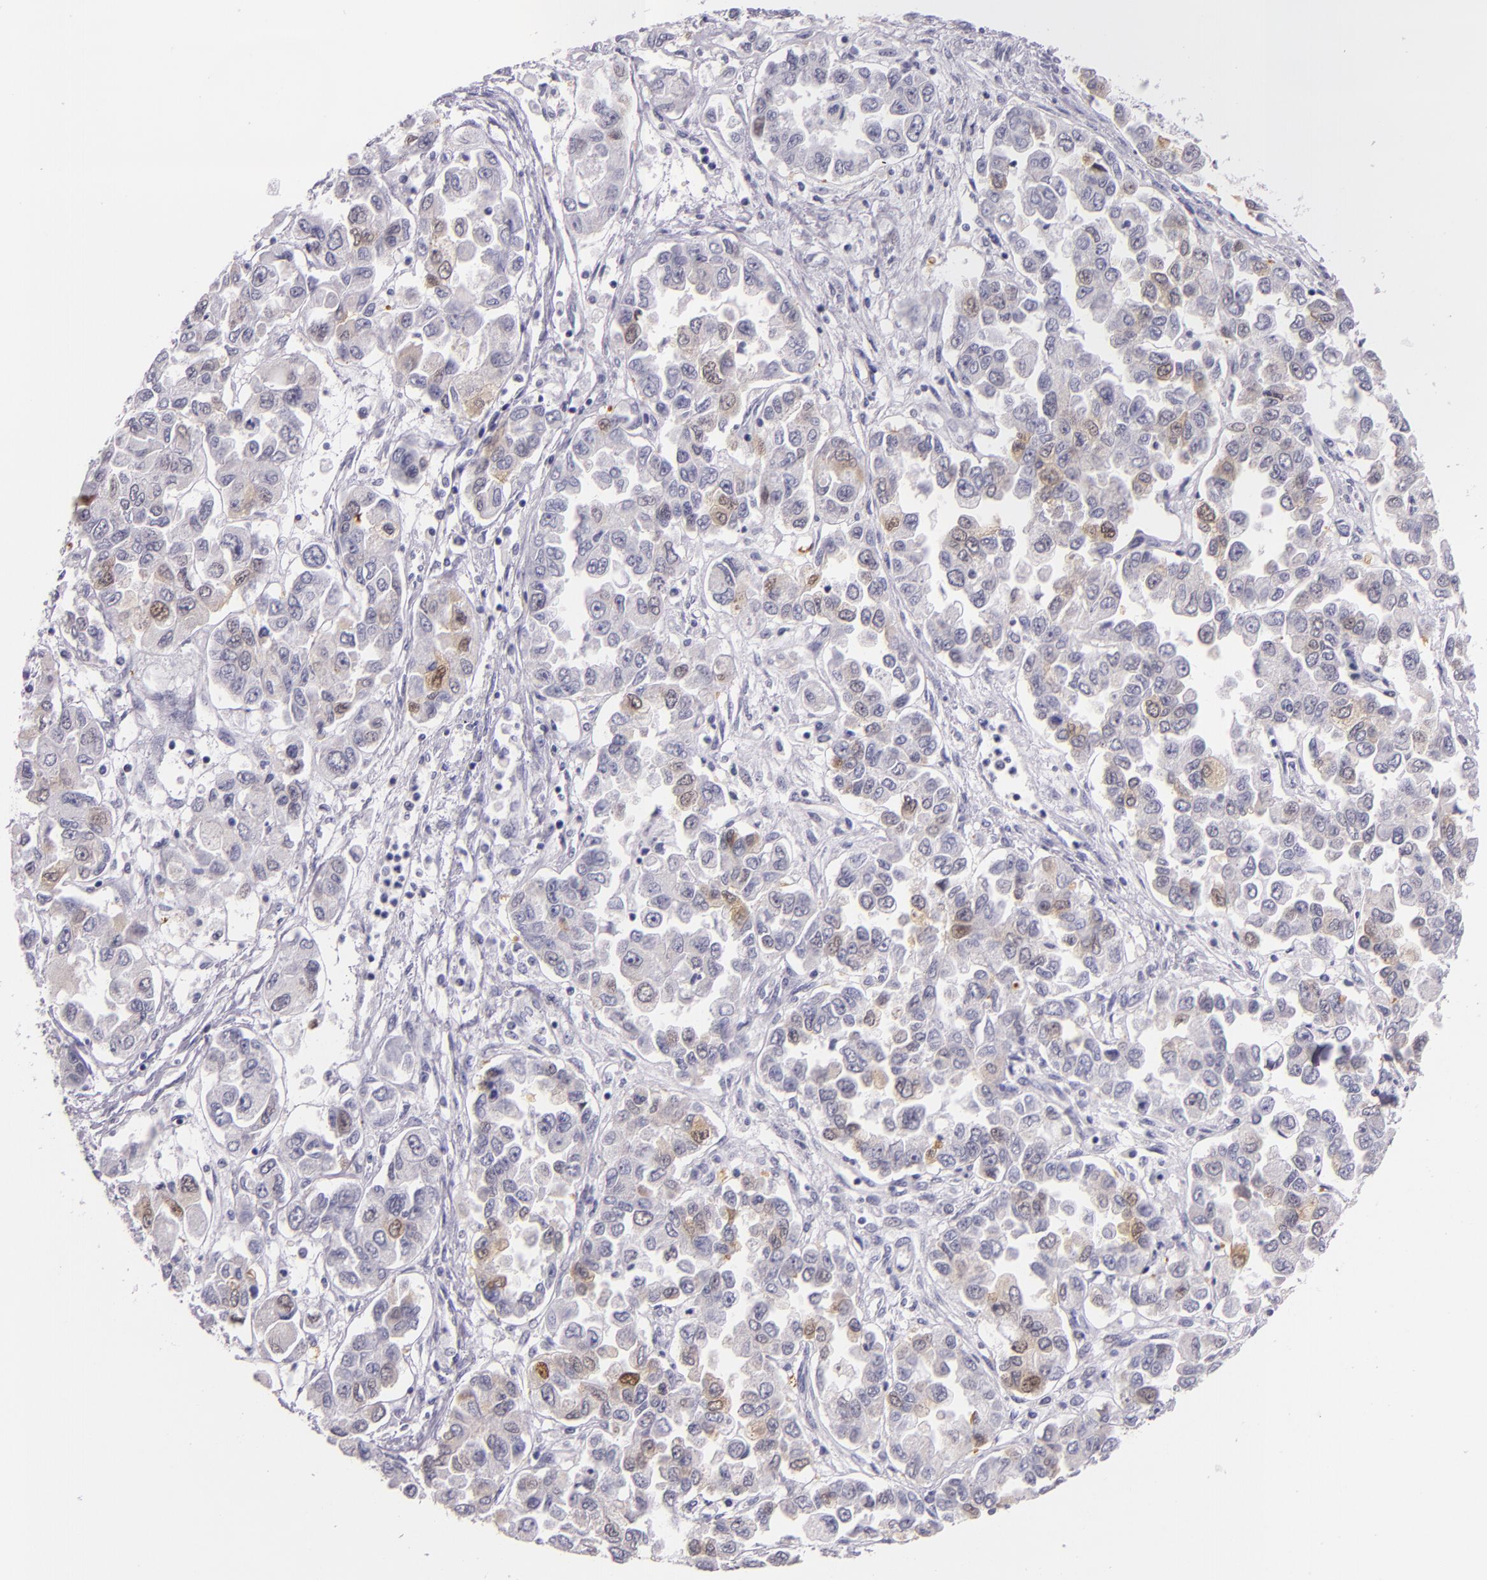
{"staining": {"intensity": "moderate", "quantity": "25%-75%", "location": "cytoplasmic/membranous"}, "tissue": "ovarian cancer", "cell_type": "Tumor cells", "image_type": "cancer", "snomed": [{"axis": "morphology", "description": "Cystadenocarcinoma, serous, NOS"}, {"axis": "topography", "description": "Ovary"}], "caption": "The histopathology image exhibits immunohistochemical staining of ovarian cancer. There is moderate cytoplasmic/membranous expression is seen in about 25%-75% of tumor cells.", "gene": "HSP90AA1", "patient": {"sex": "female", "age": 84}}